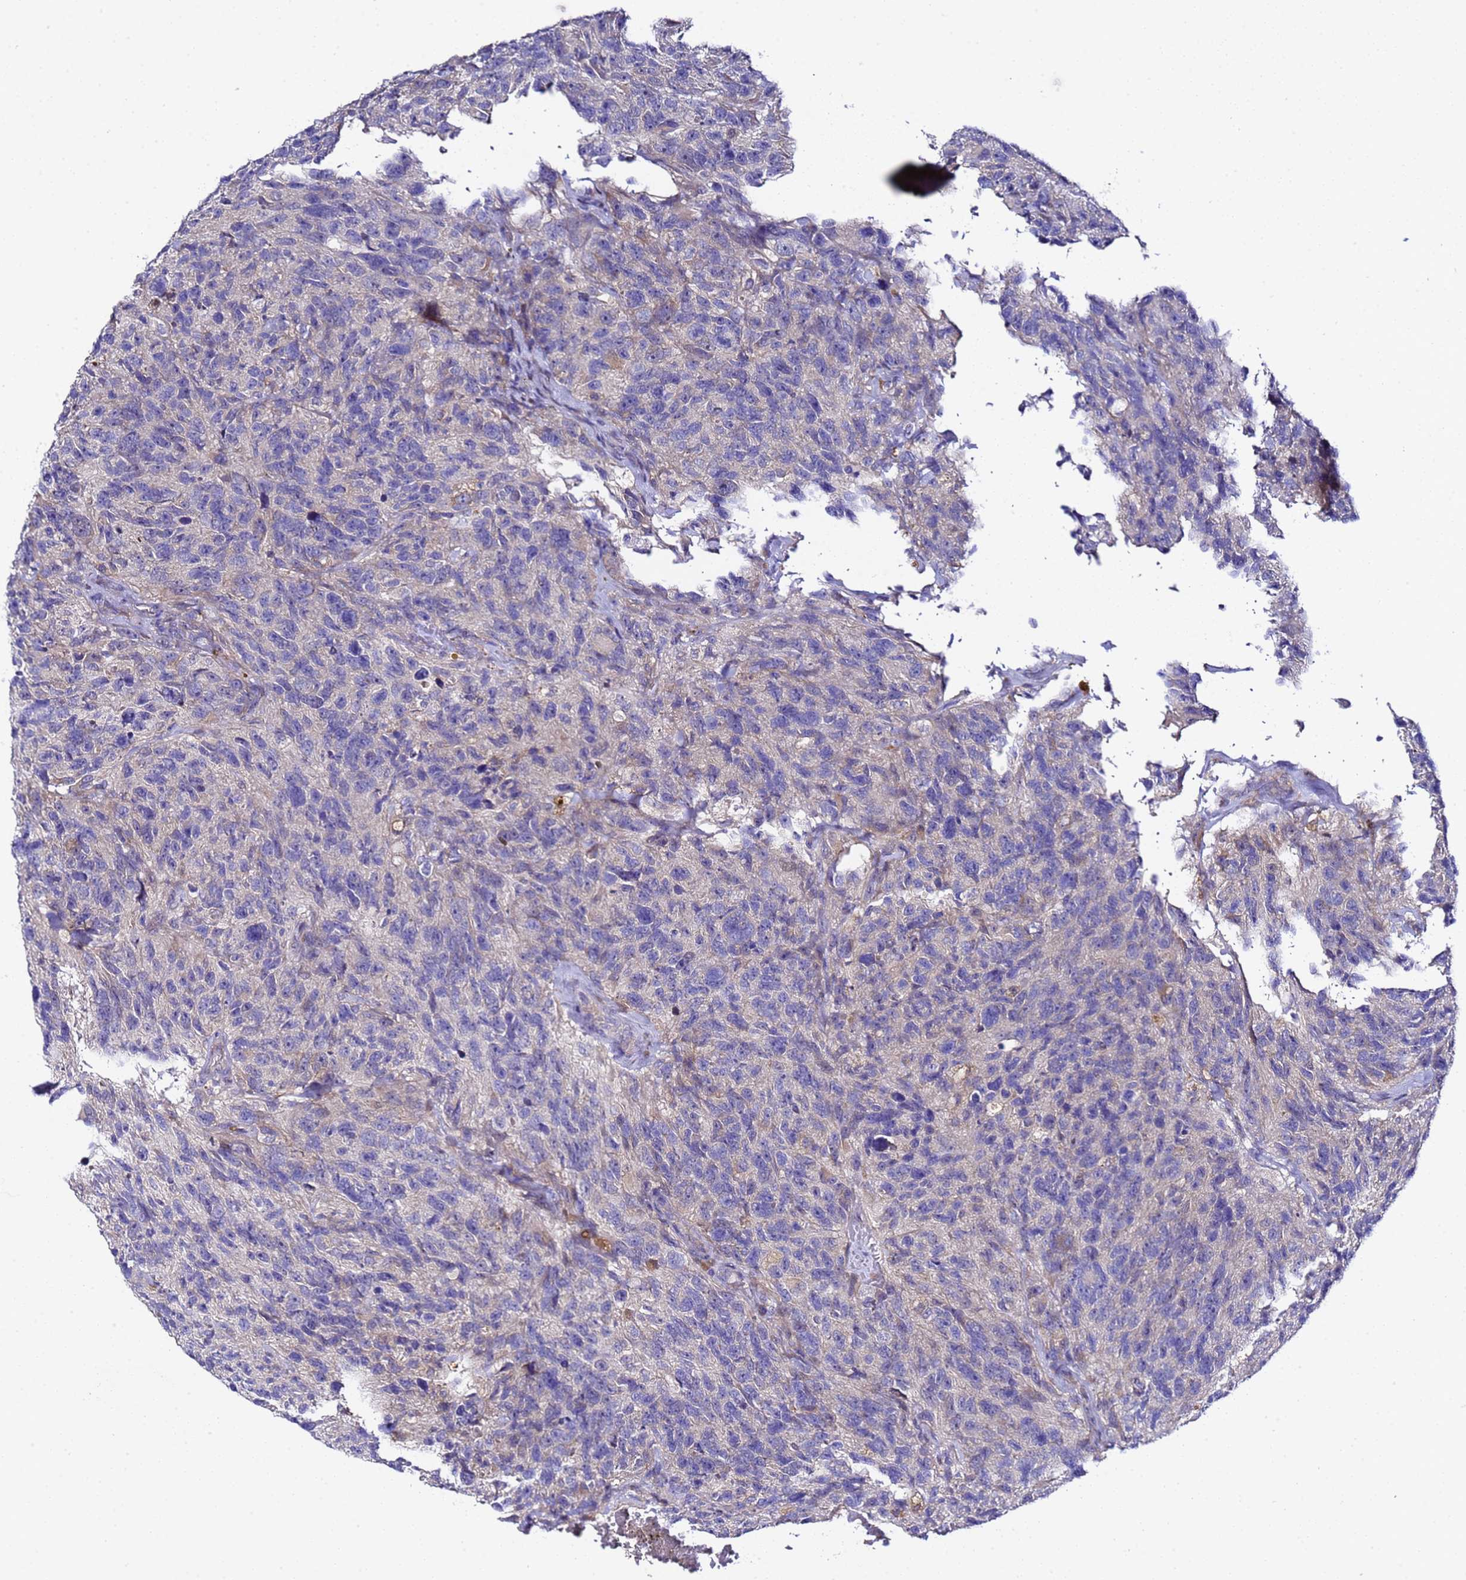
{"staining": {"intensity": "negative", "quantity": "none", "location": "none"}, "tissue": "glioma", "cell_type": "Tumor cells", "image_type": "cancer", "snomed": [{"axis": "morphology", "description": "Glioma, malignant, High grade"}, {"axis": "topography", "description": "Brain"}], "caption": "IHC histopathology image of glioma stained for a protein (brown), which reveals no expression in tumor cells.", "gene": "ALG3", "patient": {"sex": "male", "age": 69}}